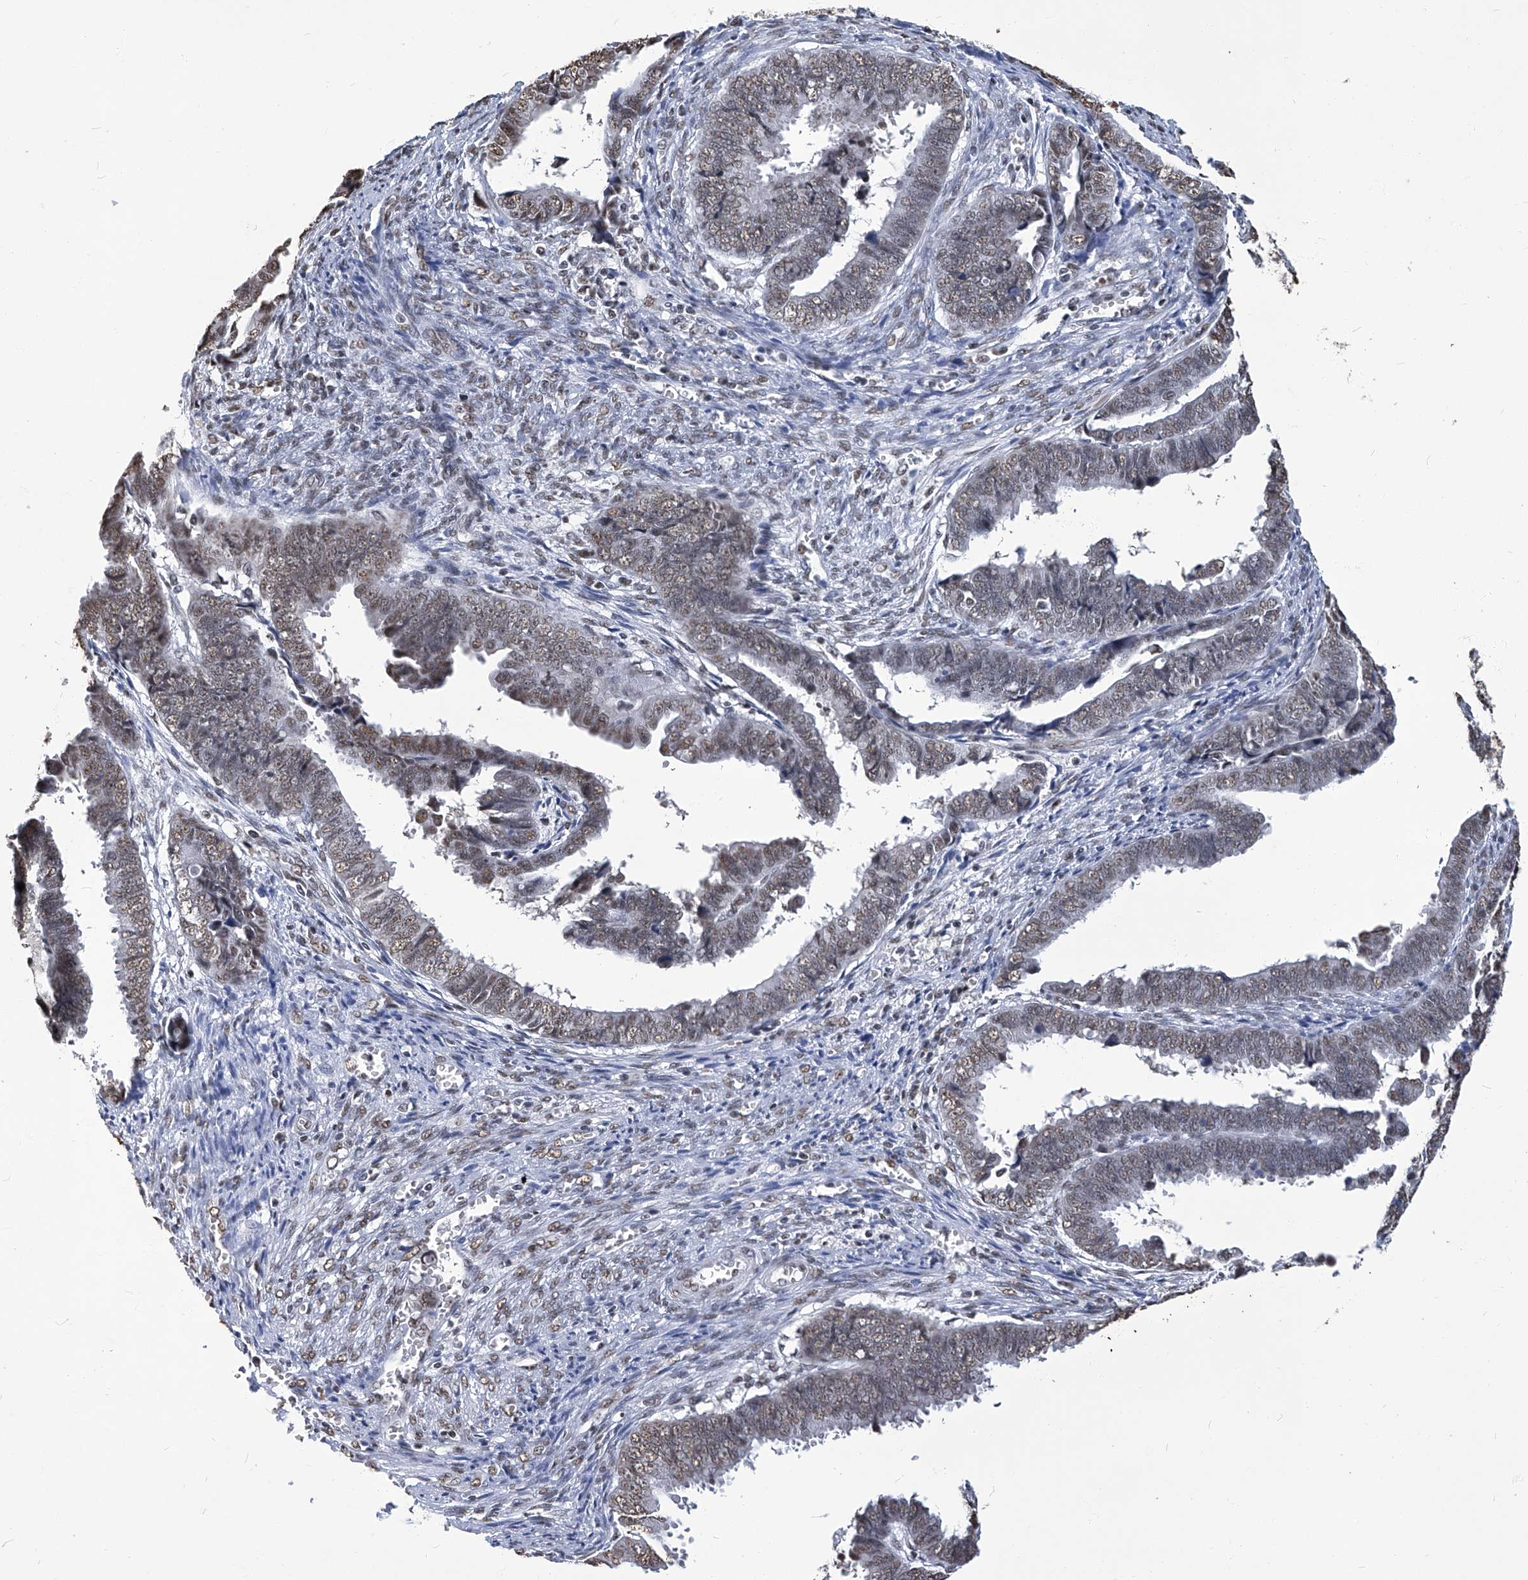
{"staining": {"intensity": "weak", "quantity": ">75%", "location": "nuclear"}, "tissue": "endometrial cancer", "cell_type": "Tumor cells", "image_type": "cancer", "snomed": [{"axis": "morphology", "description": "Adenocarcinoma, NOS"}, {"axis": "topography", "description": "Endometrium"}], "caption": "The image exhibits immunohistochemical staining of endometrial cancer (adenocarcinoma). There is weak nuclear staining is identified in about >75% of tumor cells.", "gene": "HBP1", "patient": {"sex": "female", "age": 75}}